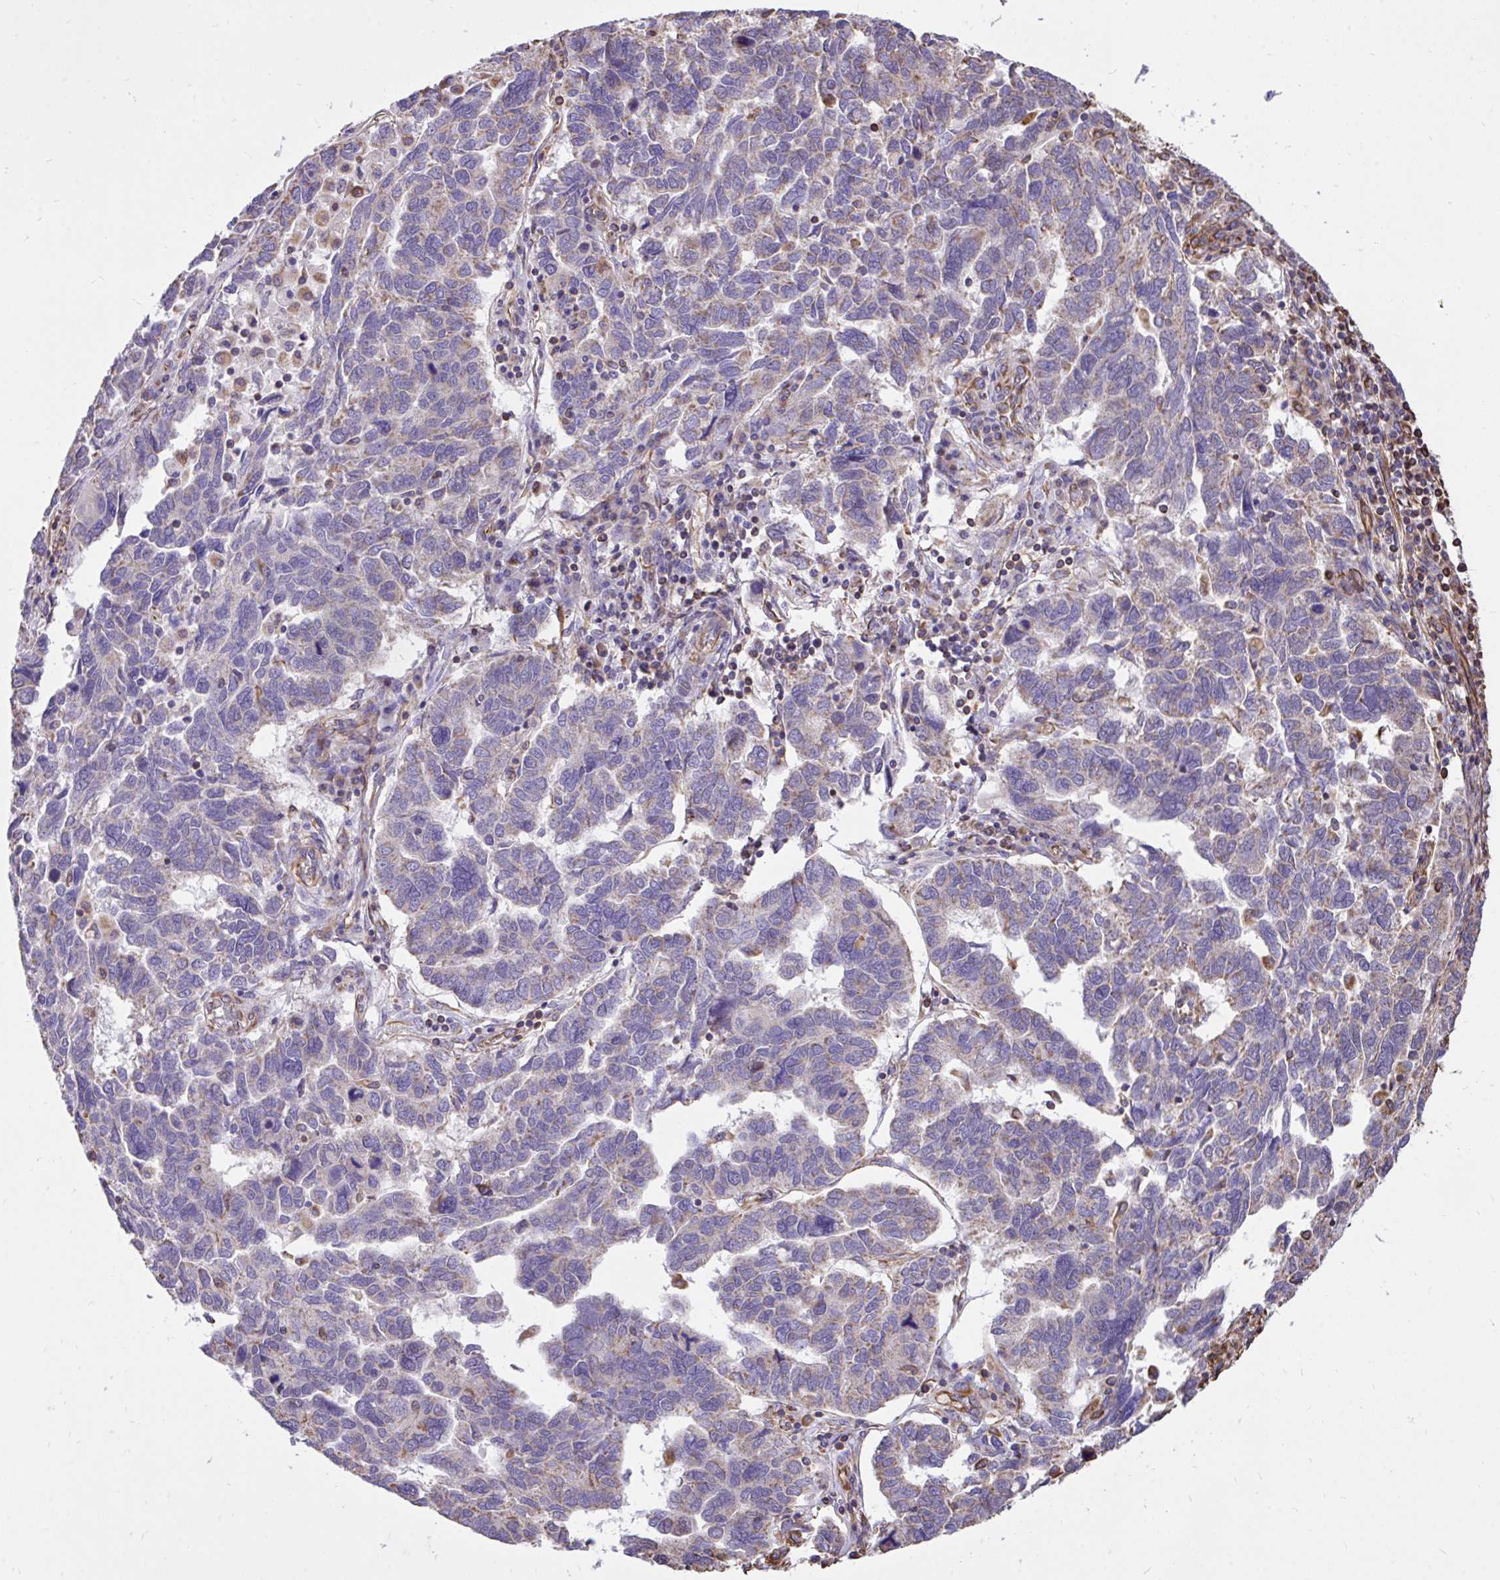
{"staining": {"intensity": "weak", "quantity": "<25%", "location": "cytoplasmic/membranous"}, "tissue": "ovarian cancer", "cell_type": "Tumor cells", "image_type": "cancer", "snomed": [{"axis": "morphology", "description": "Cystadenocarcinoma, serous, NOS"}, {"axis": "topography", "description": "Ovary"}], "caption": "Ovarian cancer was stained to show a protein in brown. There is no significant staining in tumor cells.", "gene": "RNF103", "patient": {"sex": "female", "age": 64}}